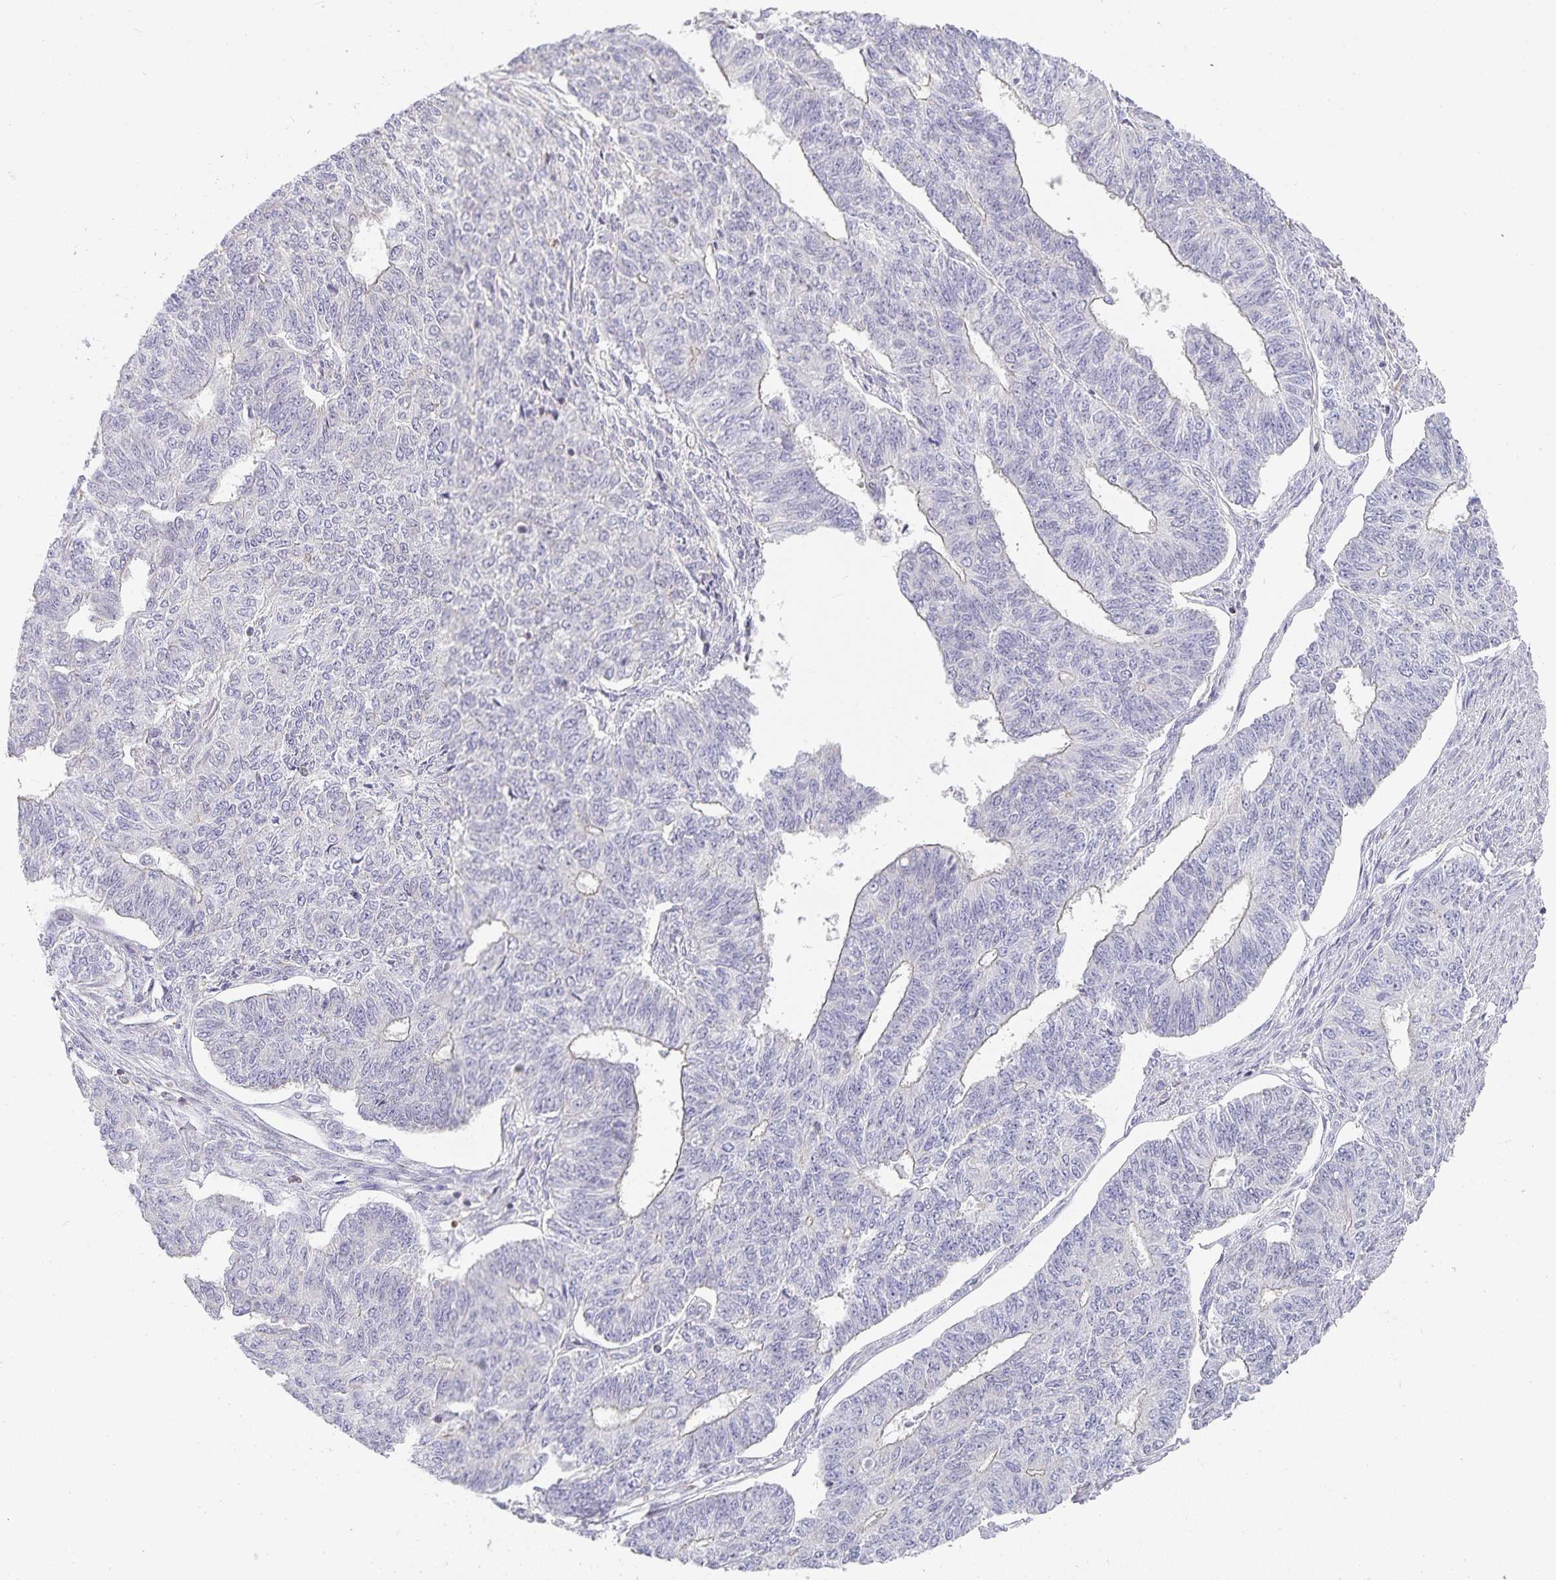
{"staining": {"intensity": "negative", "quantity": "none", "location": "none"}, "tissue": "endometrial cancer", "cell_type": "Tumor cells", "image_type": "cancer", "snomed": [{"axis": "morphology", "description": "Adenocarcinoma, NOS"}, {"axis": "topography", "description": "Endometrium"}], "caption": "DAB immunohistochemical staining of adenocarcinoma (endometrial) shows no significant expression in tumor cells.", "gene": "GATA3", "patient": {"sex": "female", "age": 32}}